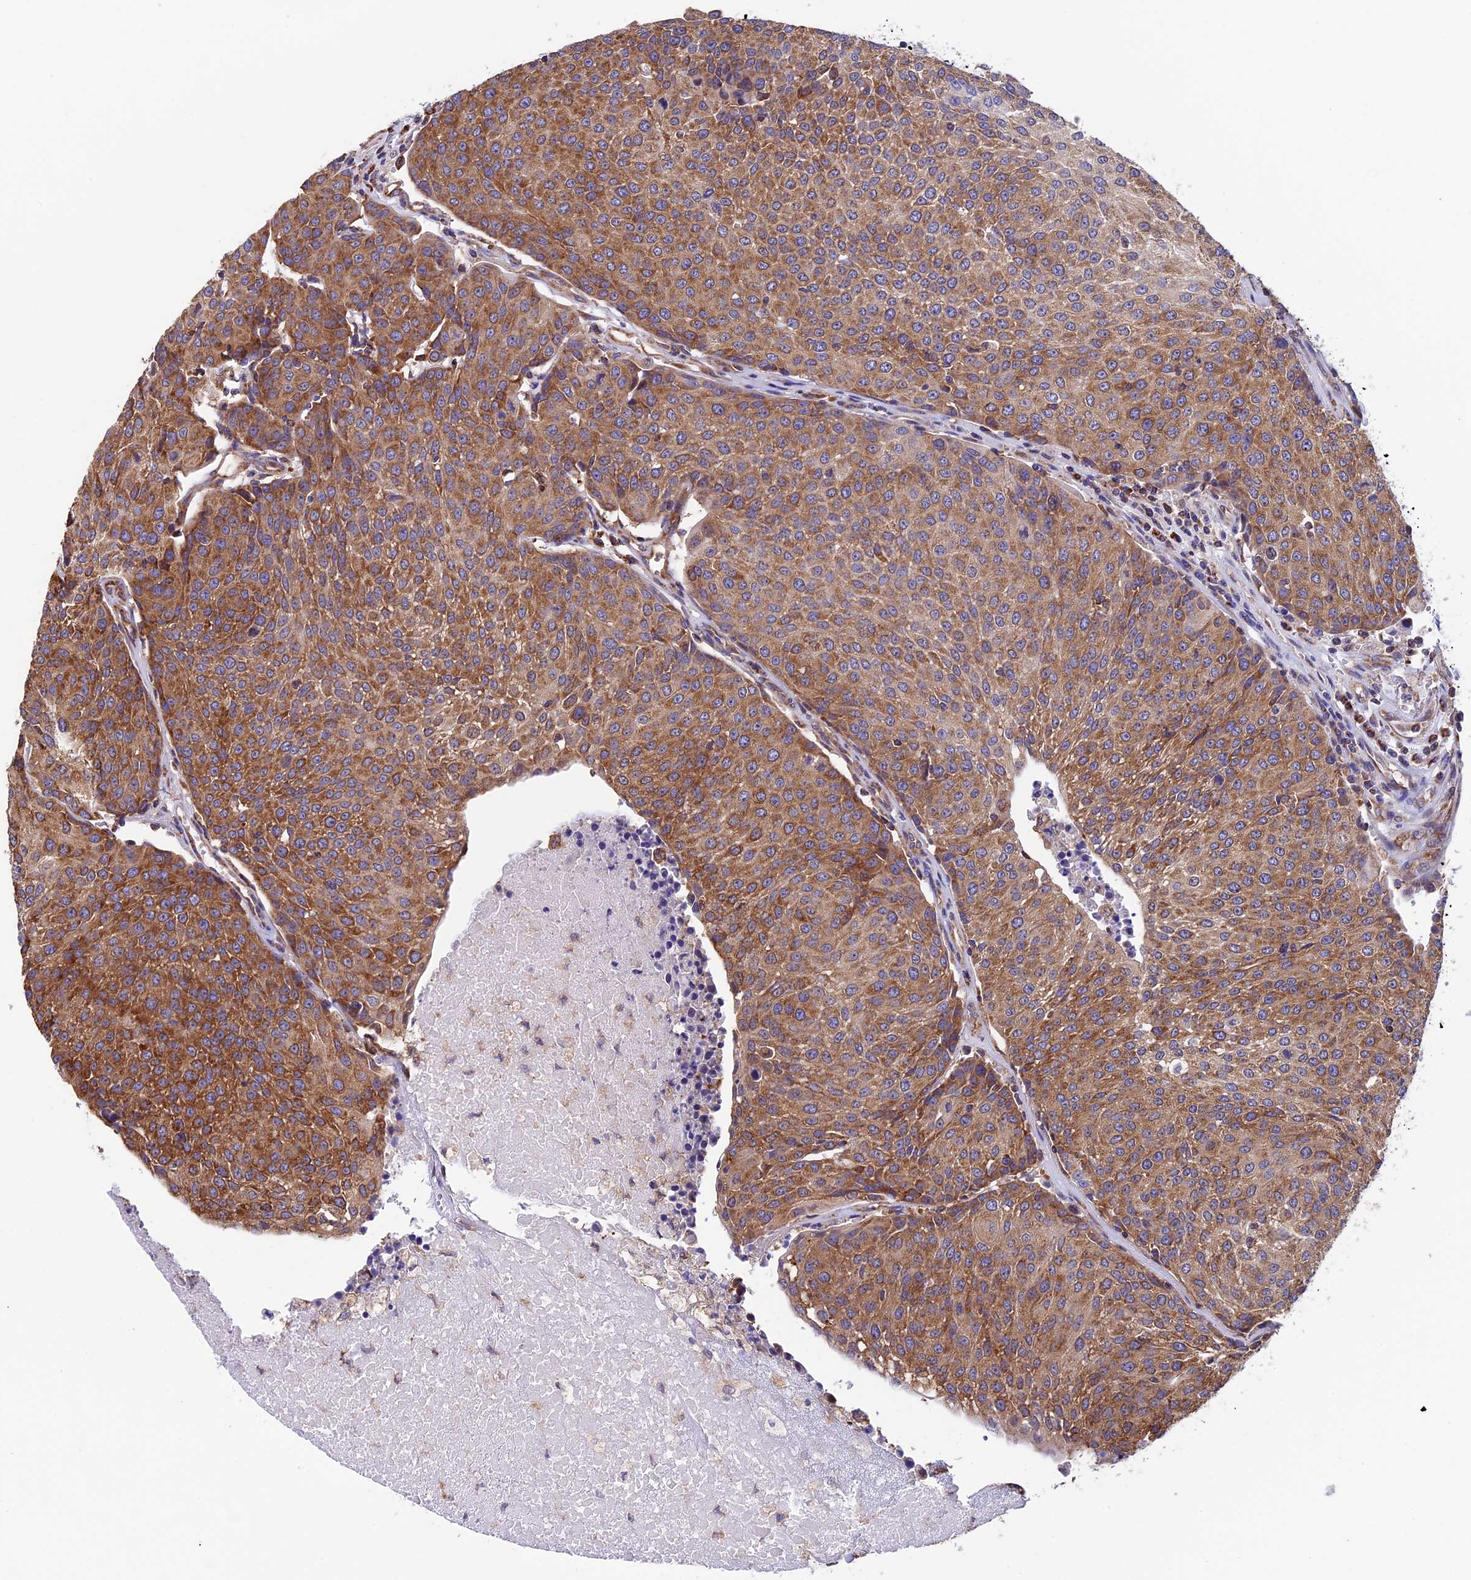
{"staining": {"intensity": "moderate", "quantity": ">75%", "location": "cytoplasmic/membranous"}, "tissue": "urothelial cancer", "cell_type": "Tumor cells", "image_type": "cancer", "snomed": [{"axis": "morphology", "description": "Urothelial carcinoma, High grade"}, {"axis": "topography", "description": "Urinary bladder"}], "caption": "Immunohistochemistry of urothelial cancer exhibits medium levels of moderate cytoplasmic/membranous positivity in approximately >75% of tumor cells. The protein is stained brown, and the nuclei are stained in blue (DAB IHC with brightfield microscopy, high magnification).", "gene": "SLC9A5", "patient": {"sex": "female", "age": 85}}